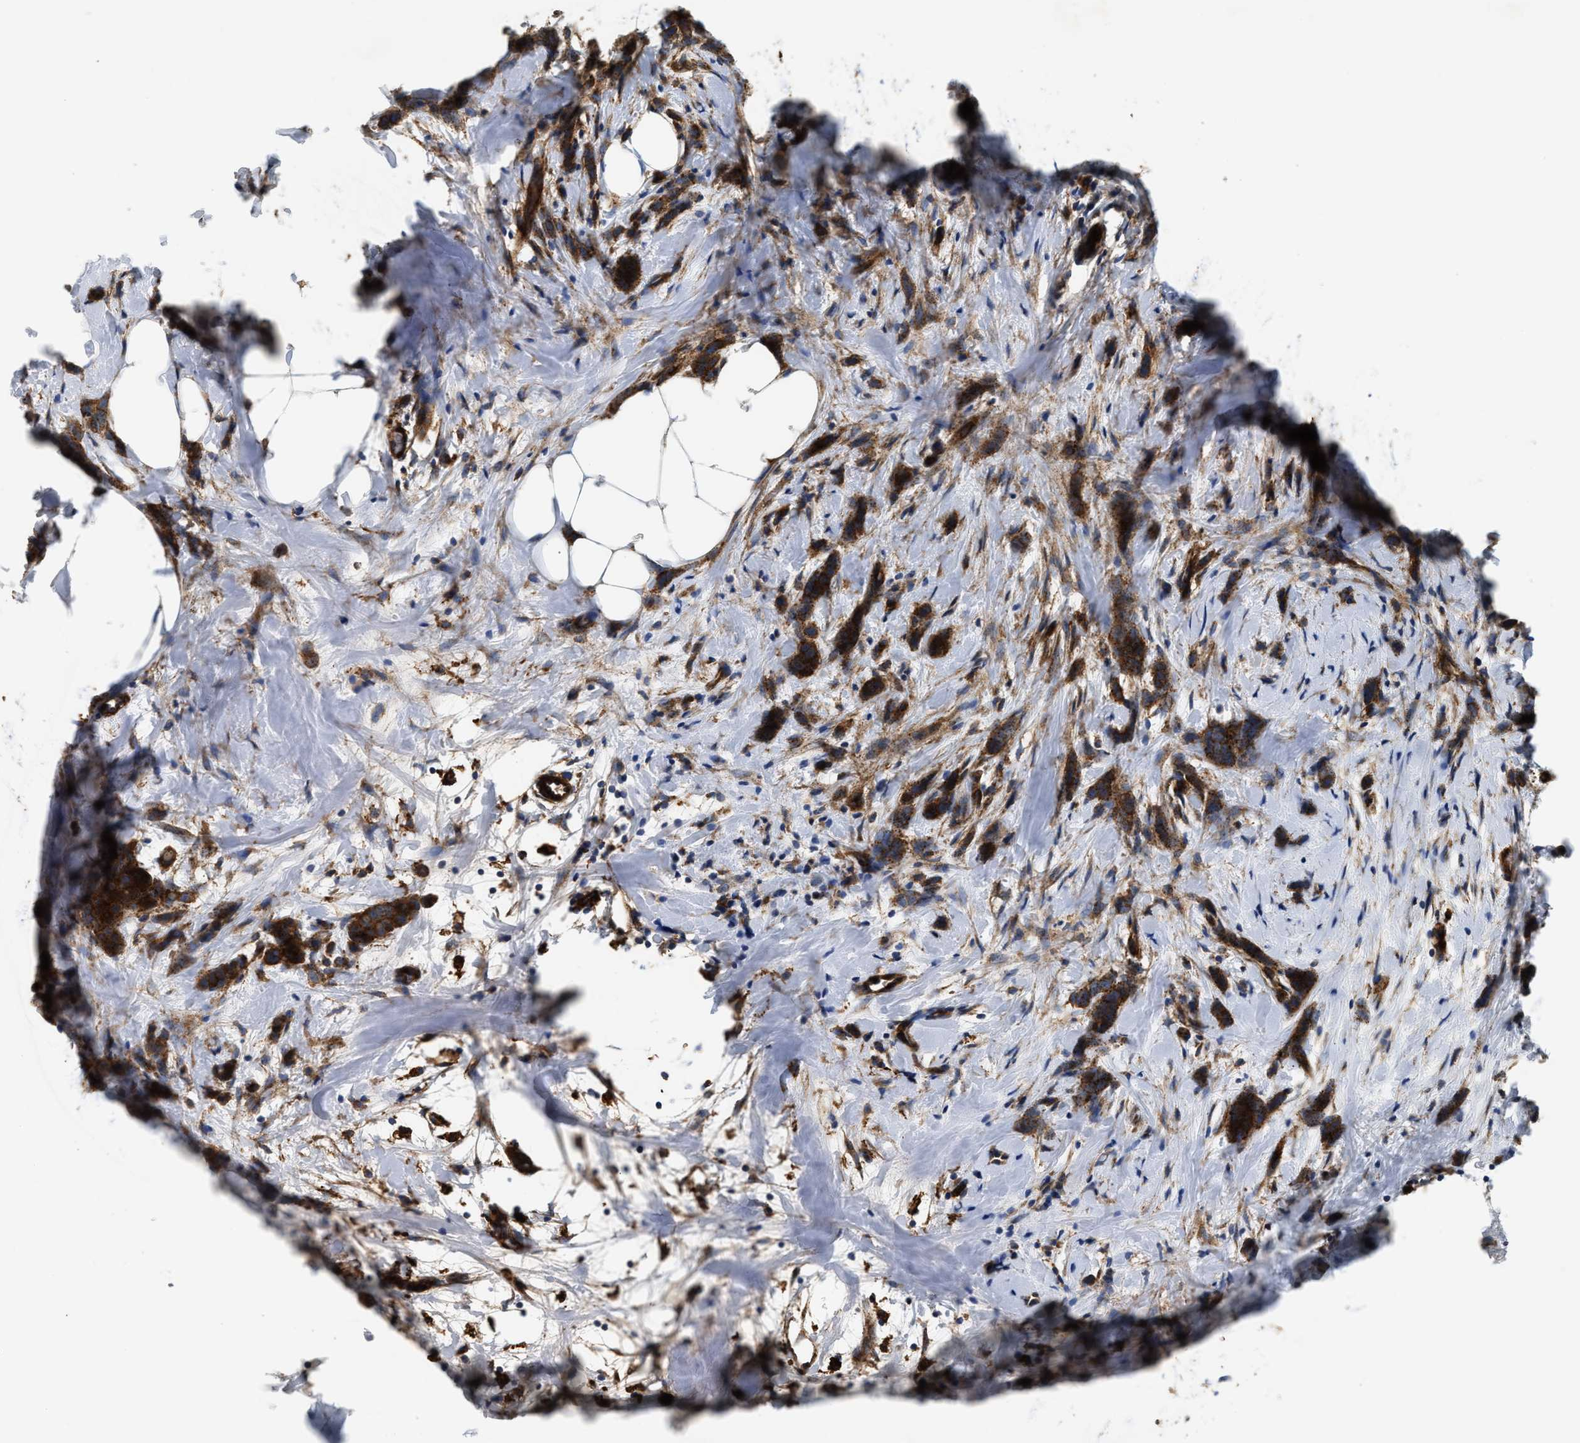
{"staining": {"intensity": "strong", "quantity": ">75%", "location": "cytoplasmic/membranous"}, "tissue": "breast cancer", "cell_type": "Tumor cells", "image_type": "cancer", "snomed": [{"axis": "morphology", "description": "Lobular carcinoma, in situ"}, {"axis": "morphology", "description": "Lobular carcinoma"}, {"axis": "topography", "description": "Breast"}], "caption": "Protein analysis of breast lobular carcinoma in situ tissue exhibits strong cytoplasmic/membranous staining in about >75% of tumor cells.", "gene": "NSUN7", "patient": {"sex": "female", "age": 41}}